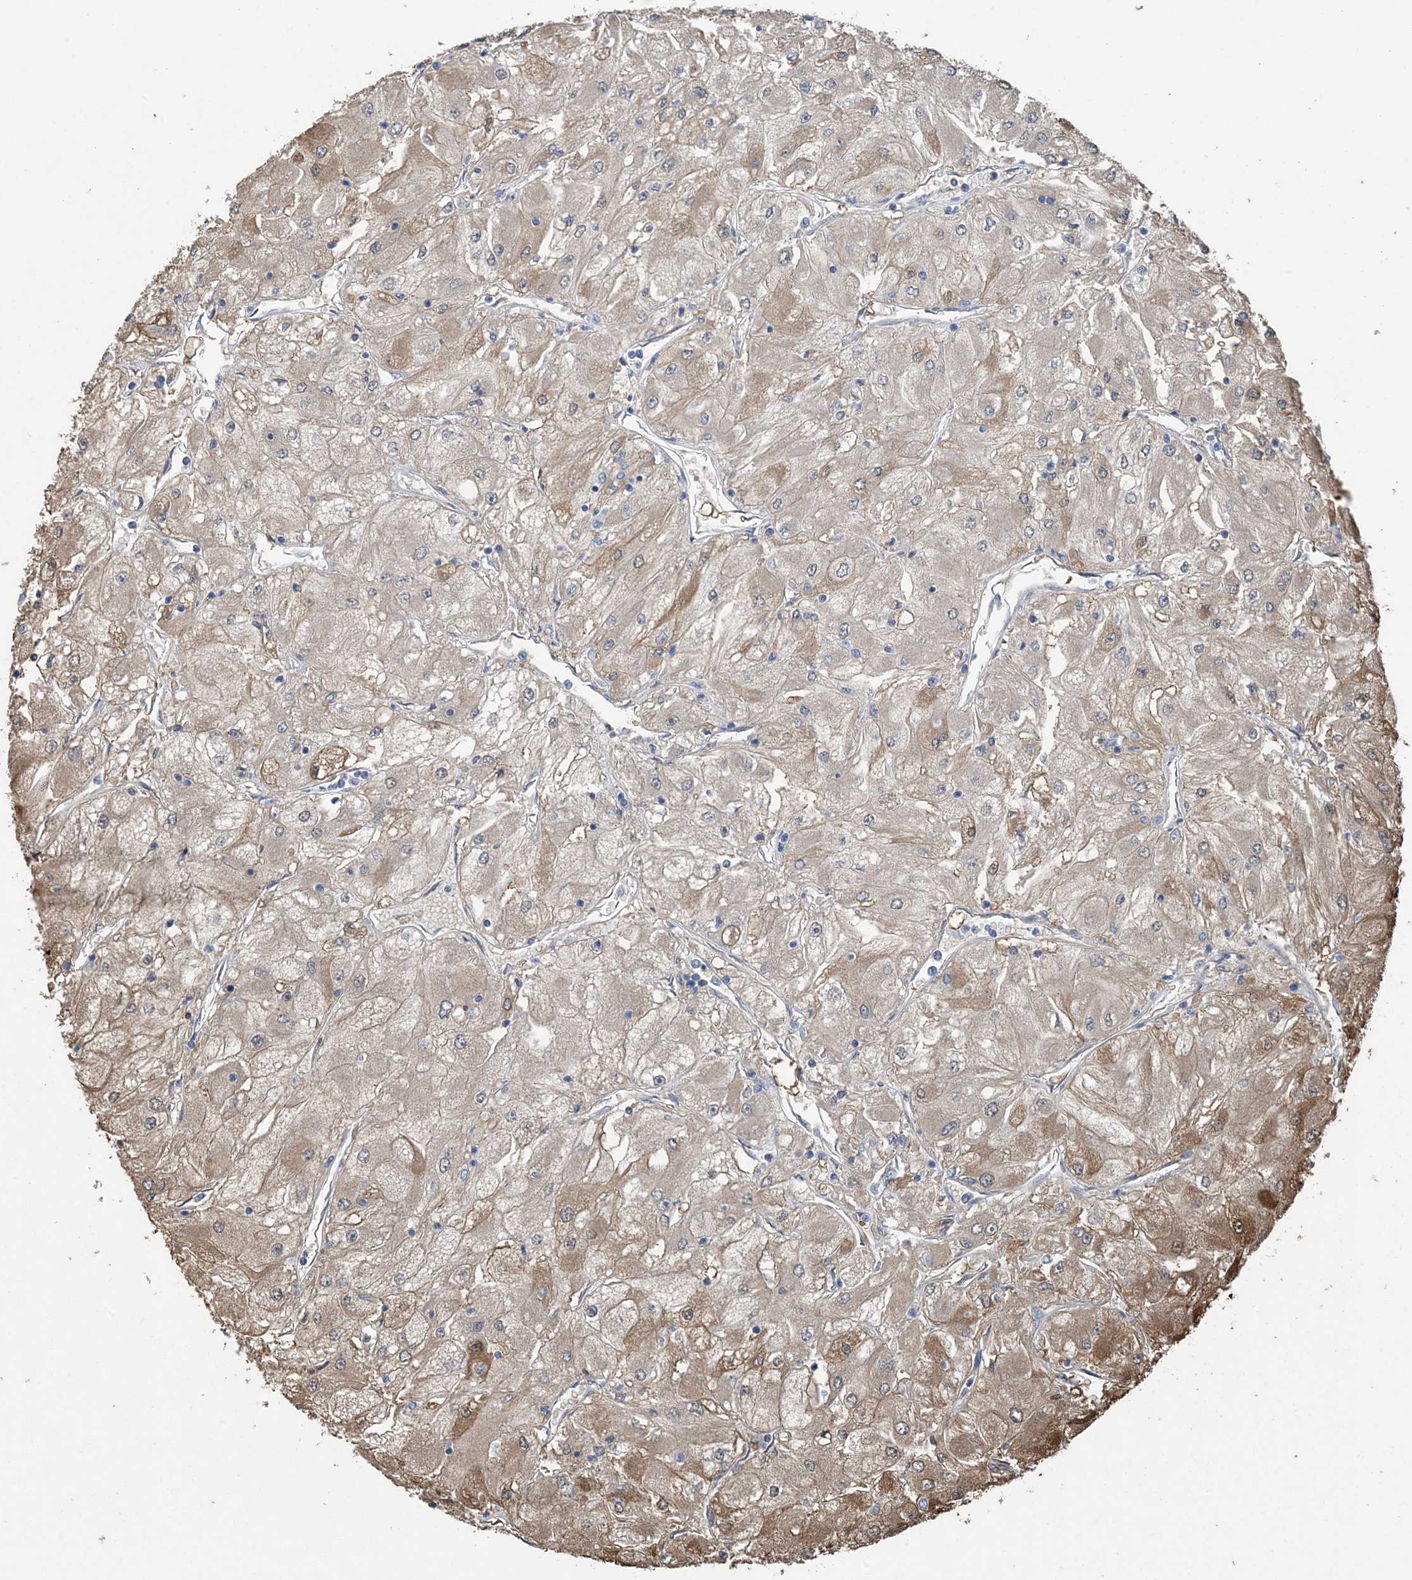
{"staining": {"intensity": "moderate", "quantity": "25%-75%", "location": "cytoplasmic/membranous"}, "tissue": "renal cancer", "cell_type": "Tumor cells", "image_type": "cancer", "snomed": [{"axis": "morphology", "description": "Adenocarcinoma, NOS"}, {"axis": "topography", "description": "Kidney"}], "caption": "There is medium levels of moderate cytoplasmic/membranous positivity in tumor cells of renal cancer, as demonstrated by immunohistochemical staining (brown color).", "gene": "HIKESHI", "patient": {"sex": "male", "age": 80}}